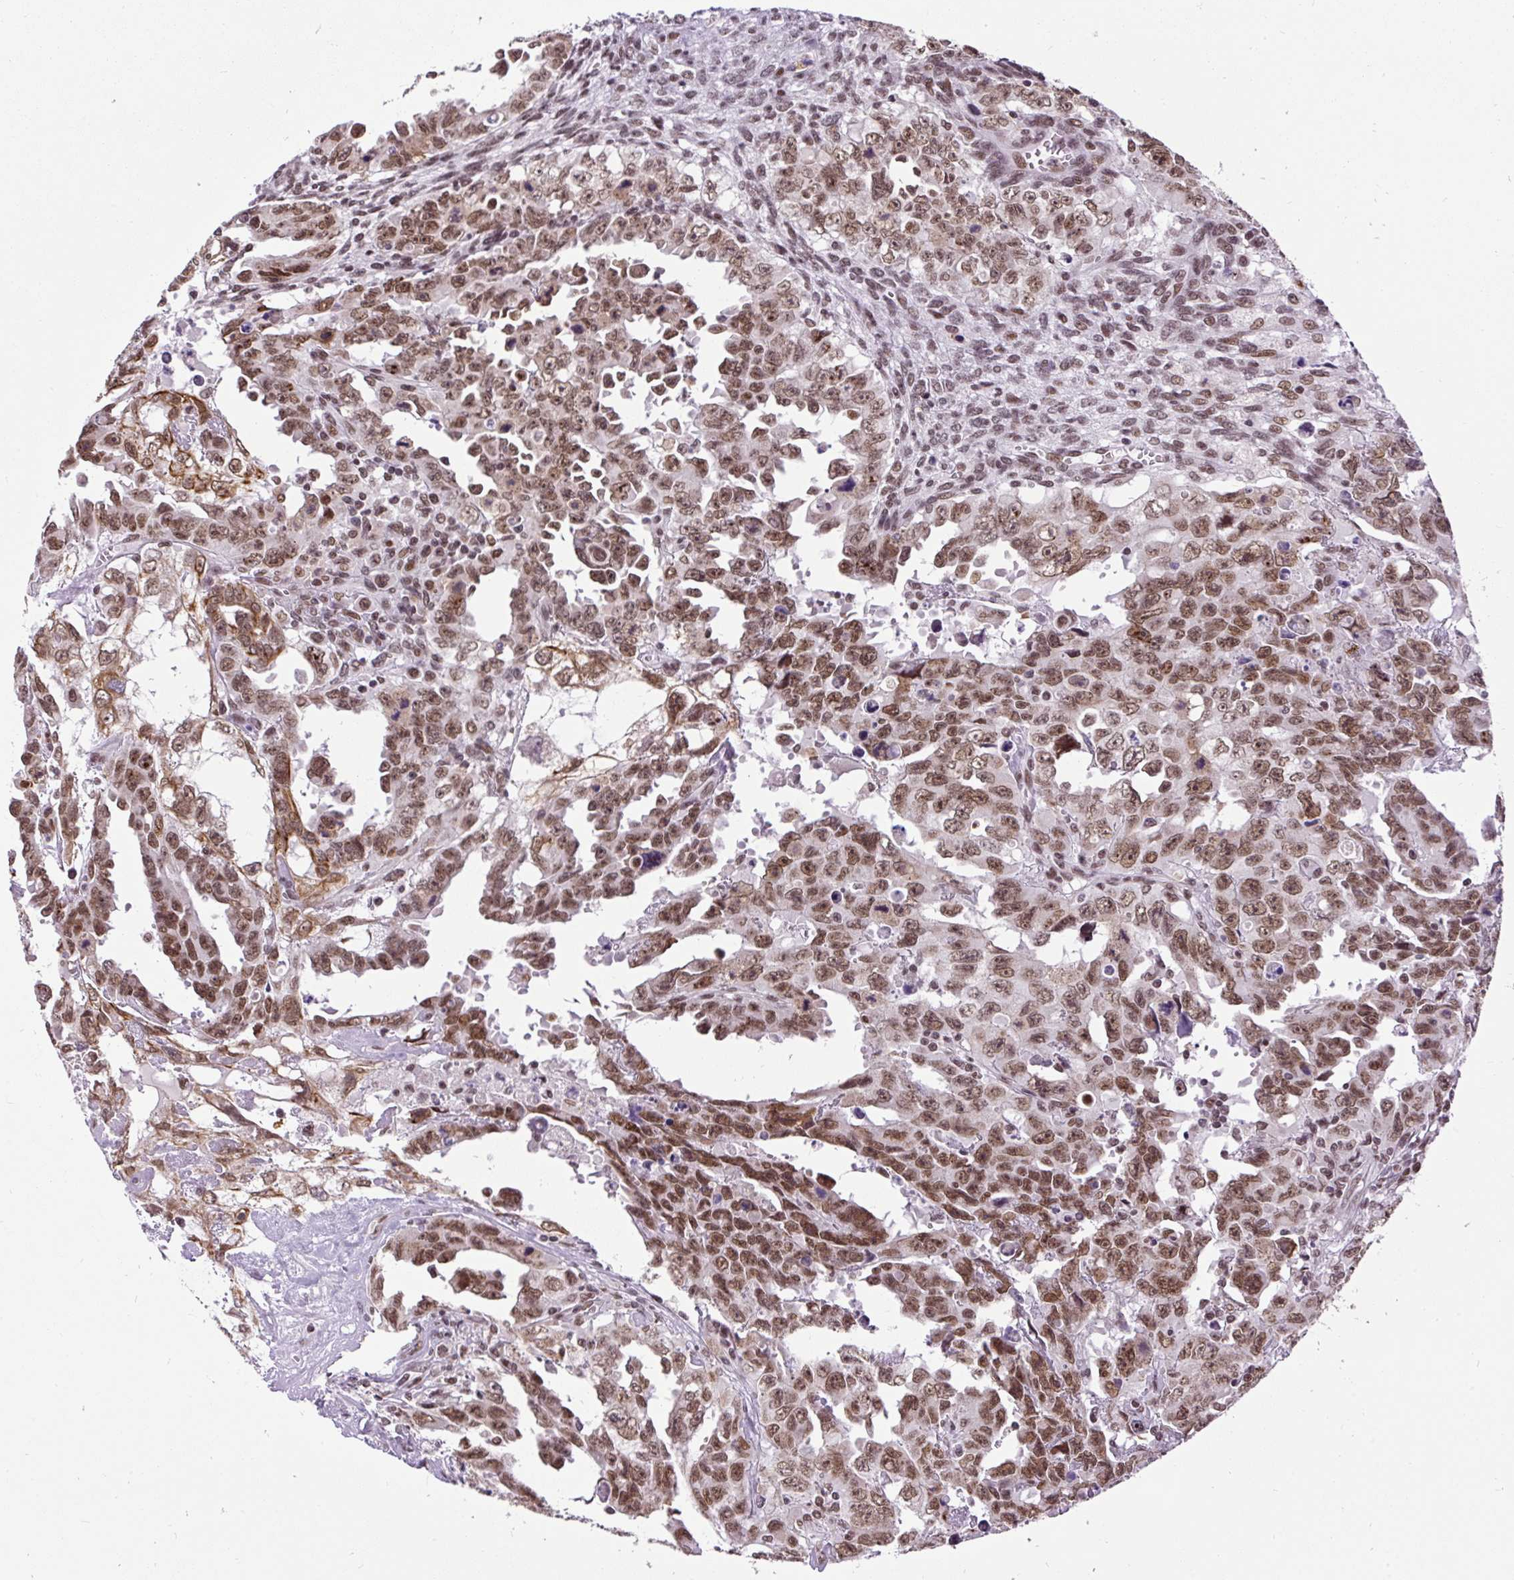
{"staining": {"intensity": "moderate", "quantity": ">75%", "location": "nuclear"}, "tissue": "testis cancer", "cell_type": "Tumor cells", "image_type": "cancer", "snomed": [{"axis": "morphology", "description": "Carcinoma, Embryonal, NOS"}, {"axis": "topography", "description": "Testis"}], "caption": "Immunohistochemistry (IHC) micrograph of testis cancer (embryonal carcinoma) stained for a protein (brown), which displays medium levels of moderate nuclear staining in about >75% of tumor cells.", "gene": "ZNF672", "patient": {"sex": "male", "age": 24}}